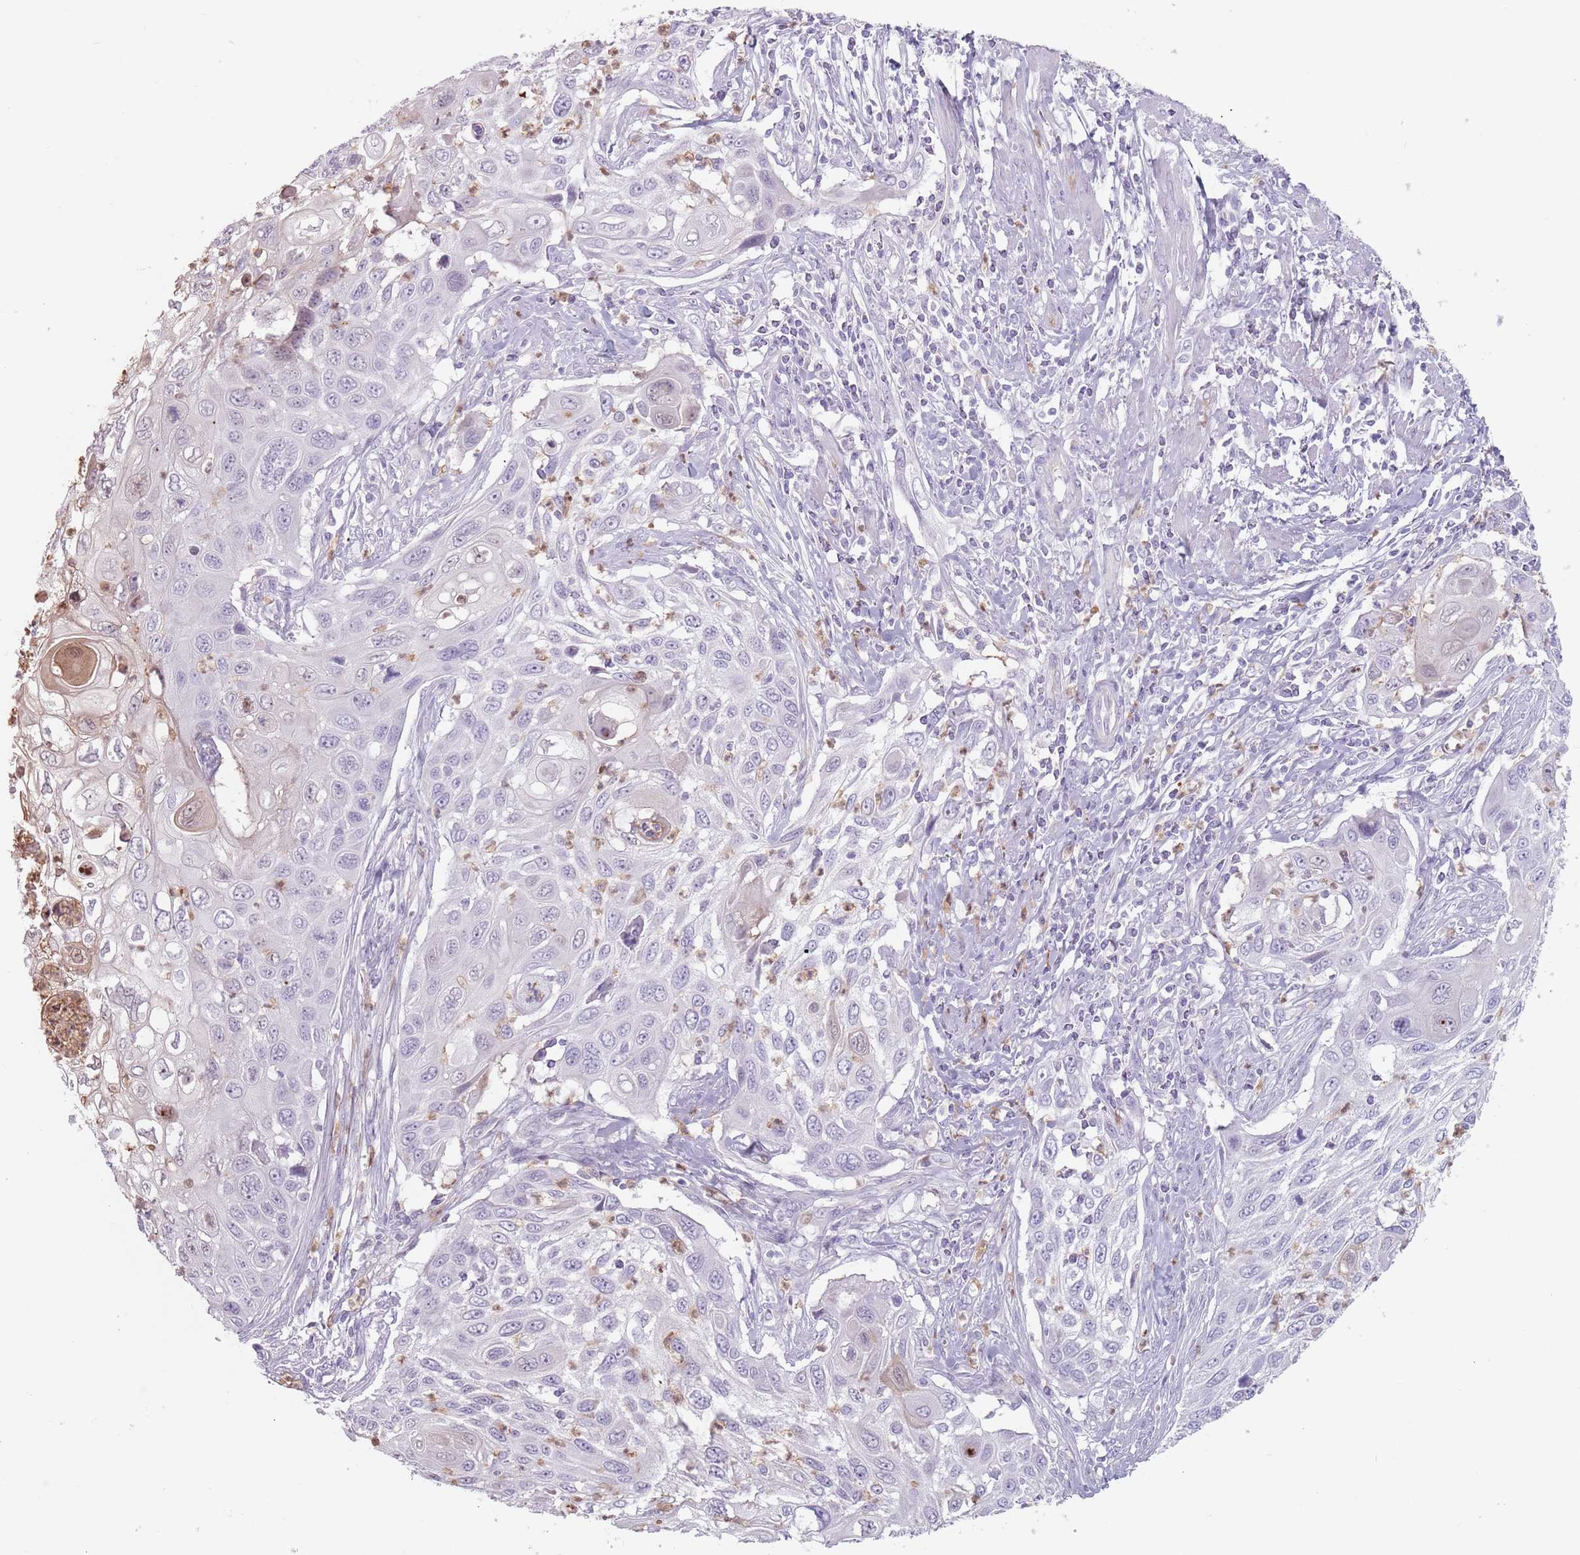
{"staining": {"intensity": "weak", "quantity": "<25%", "location": "nuclear"}, "tissue": "cervical cancer", "cell_type": "Tumor cells", "image_type": "cancer", "snomed": [{"axis": "morphology", "description": "Squamous cell carcinoma, NOS"}, {"axis": "topography", "description": "Cervix"}], "caption": "This is a image of immunohistochemistry staining of cervical cancer (squamous cell carcinoma), which shows no expression in tumor cells.", "gene": "ZNF584", "patient": {"sex": "female", "age": 70}}